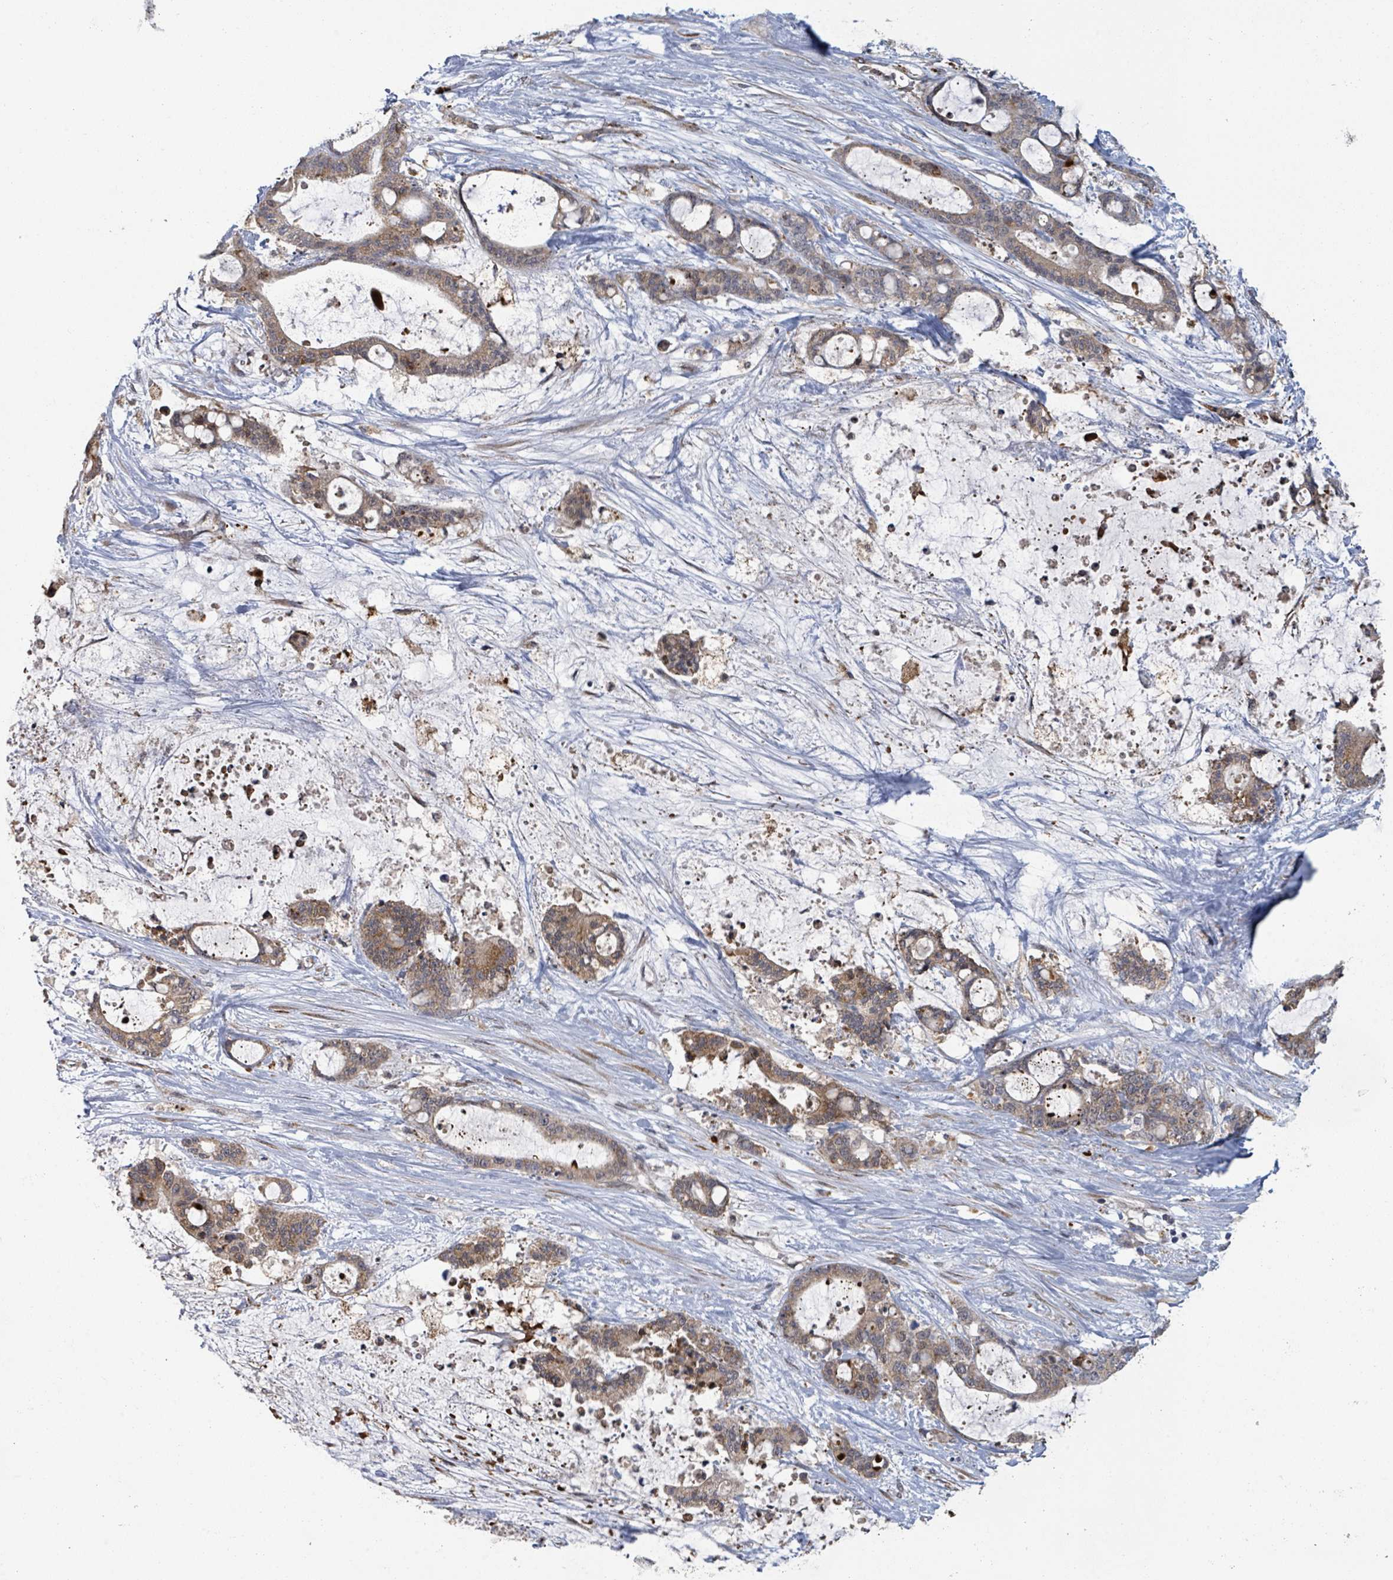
{"staining": {"intensity": "moderate", "quantity": "25%-75%", "location": "cytoplasmic/membranous"}, "tissue": "liver cancer", "cell_type": "Tumor cells", "image_type": "cancer", "snomed": [{"axis": "morphology", "description": "Normal tissue, NOS"}, {"axis": "morphology", "description": "Cholangiocarcinoma"}, {"axis": "topography", "description": "Liver"}, {"axis": "topography", "description": "Peripheral nerve tissue"}], "caption": "A medium amount of moderate cytoplasmic/membranous positivity is identified in approximately 25%-75% of tumor cells in liver cholangiocarcinoma tissue.", "gene": "SHROOM2", "patient": {"sex": "female", "age": 73}}